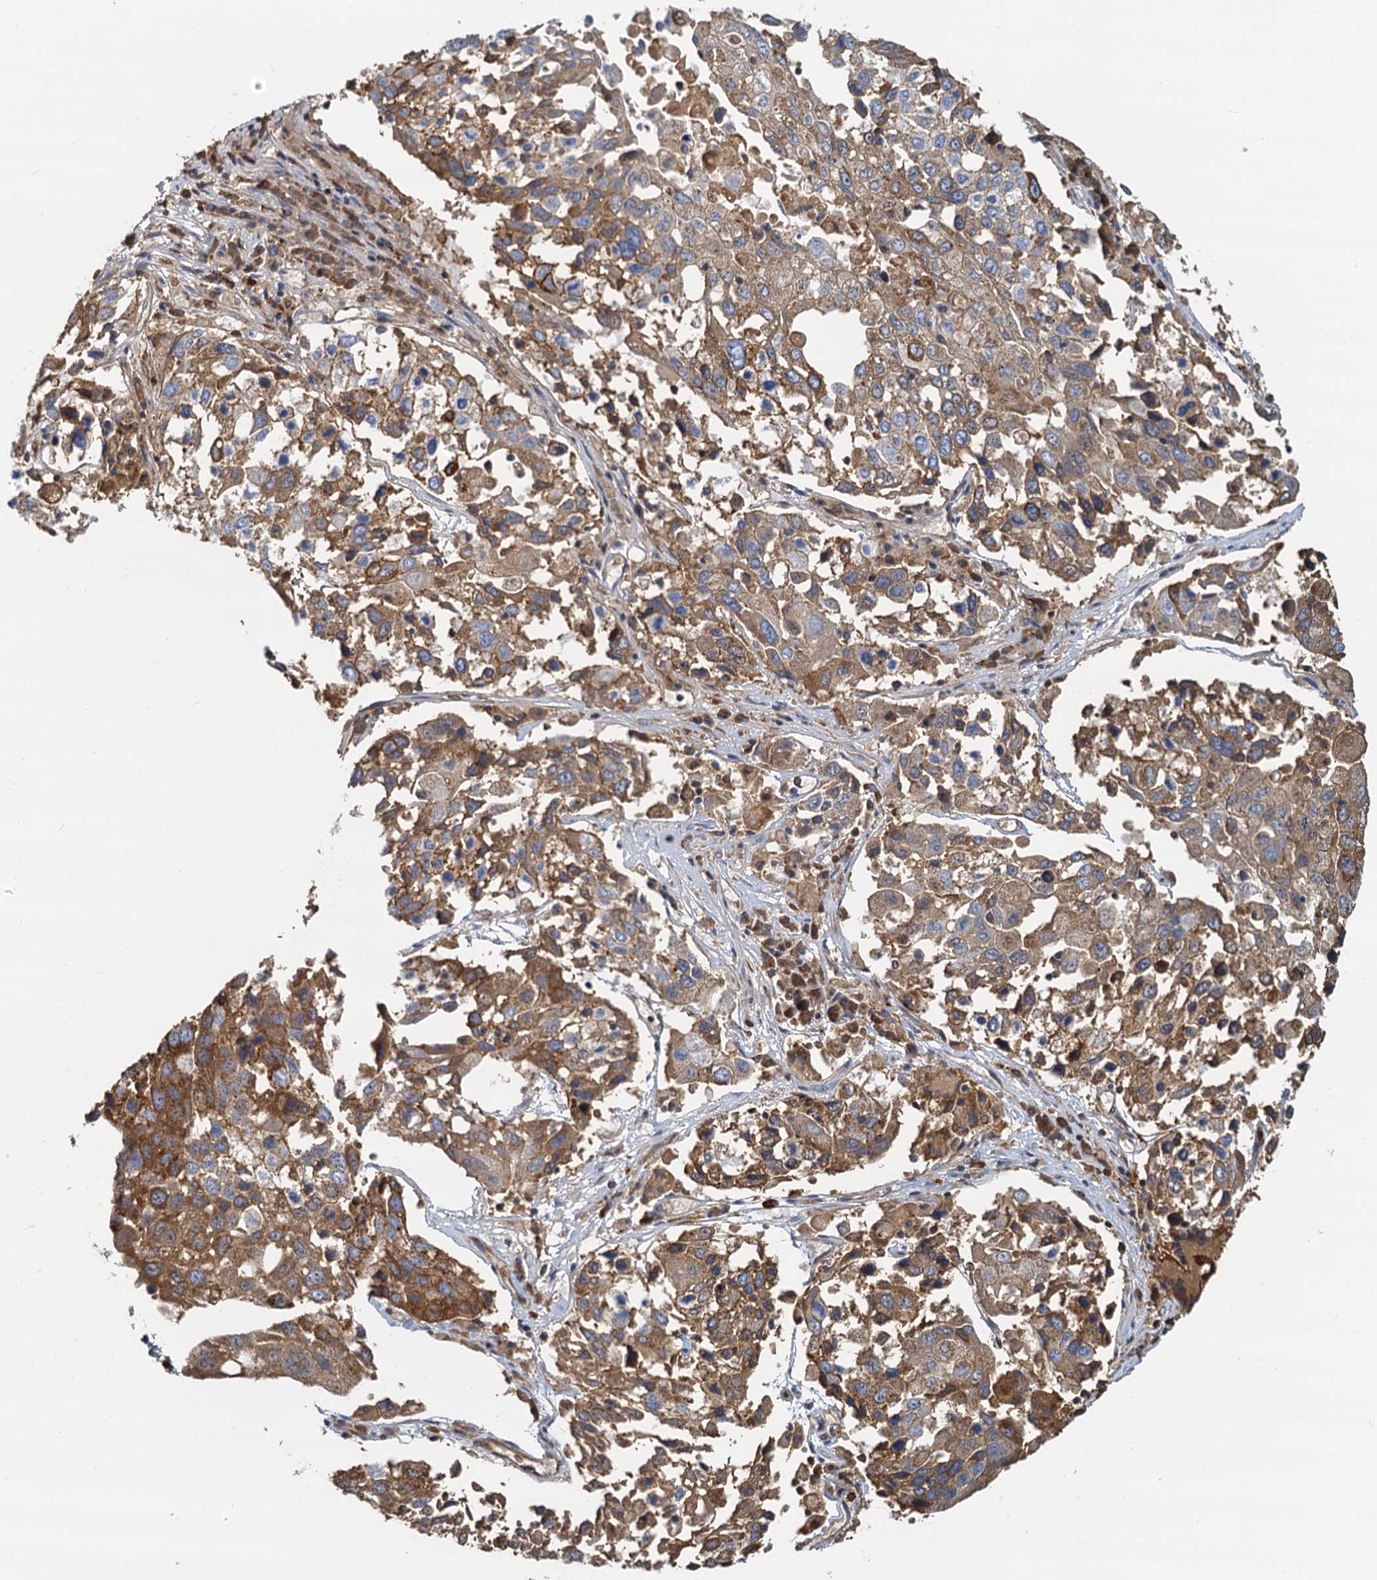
{"staining": {"intensity": "moderate", "quantity": ">75%", "location": "cytoplasmic/membranous"}, "tissue": "lung cancer", "cell_type": "Tumor cells", "image_type": "cancer", "snomed": [{"axis": "morphology", "description": "Squamous cell carcinoma, NOS"}, {"axis": "topography", "description": "Lung"}], "caption": "Protein expression analysis of lung cancer (squamous cell carcinoma) displays moderate cytoplasmic/membranous staining in approximately >75% of tumor cells.", "gene": "LNX2", "patient": {"sex": "male", "age": 65}}